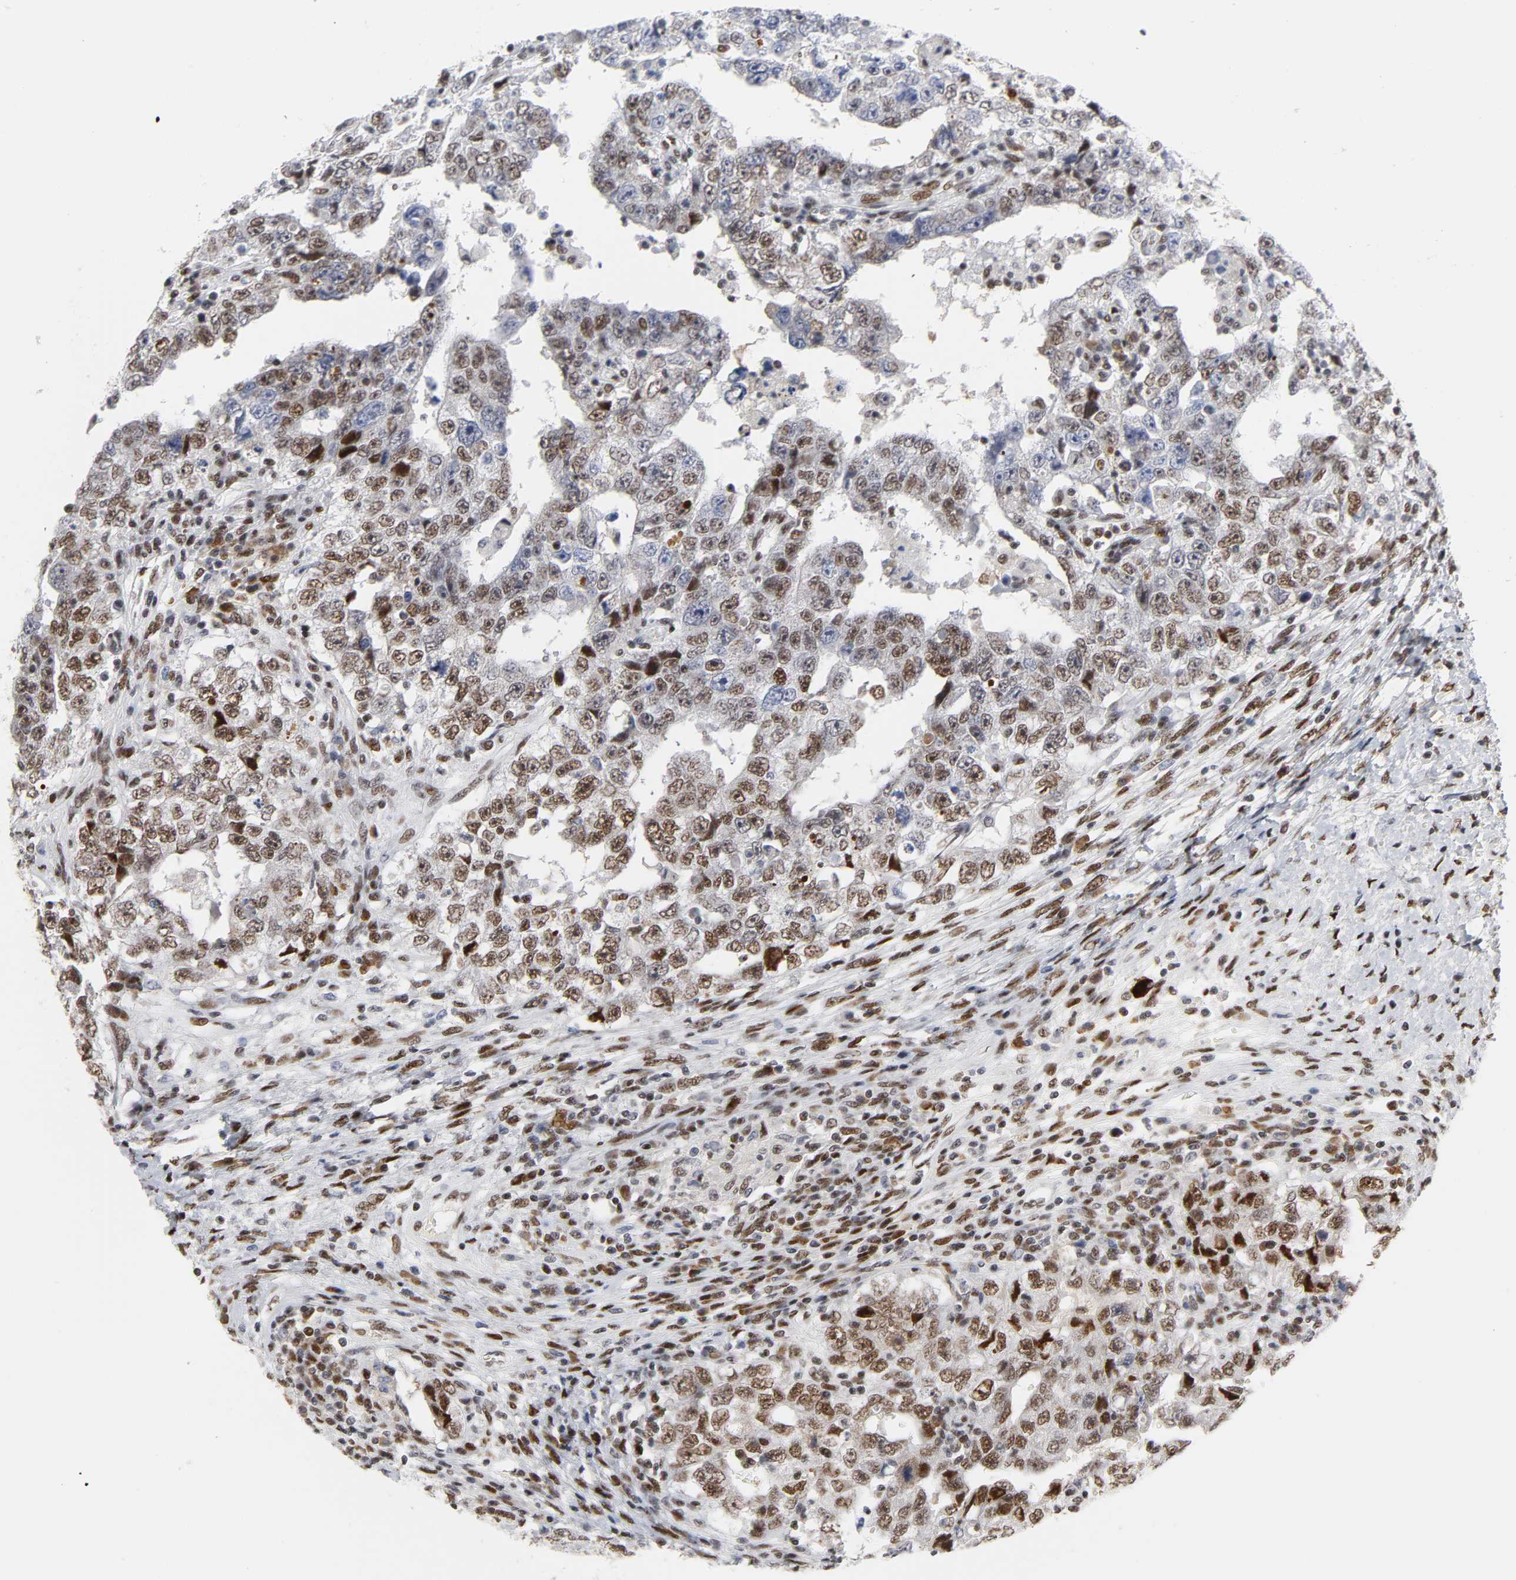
{"staining": {"intensity": "strong", "quantity": "25%-75%", "location": "nuclear"}, "tissue": "testis cancer", "cell_type": "Tumor cells", "image_type": "cancer", "snomed": [{"axis": "morphology", "description": "Carcinoma, Embryonal, NOS"}, {"axis": "topography", "description": "Testis"}], "caption": "Embryonal carcinoma (testis) stained with a brown dye displays strong nuclear positive expression in approximately 25%-75% of tumor cells.", "gene": "CREBBP", "patient": {"sex": "male", "age": 26}}